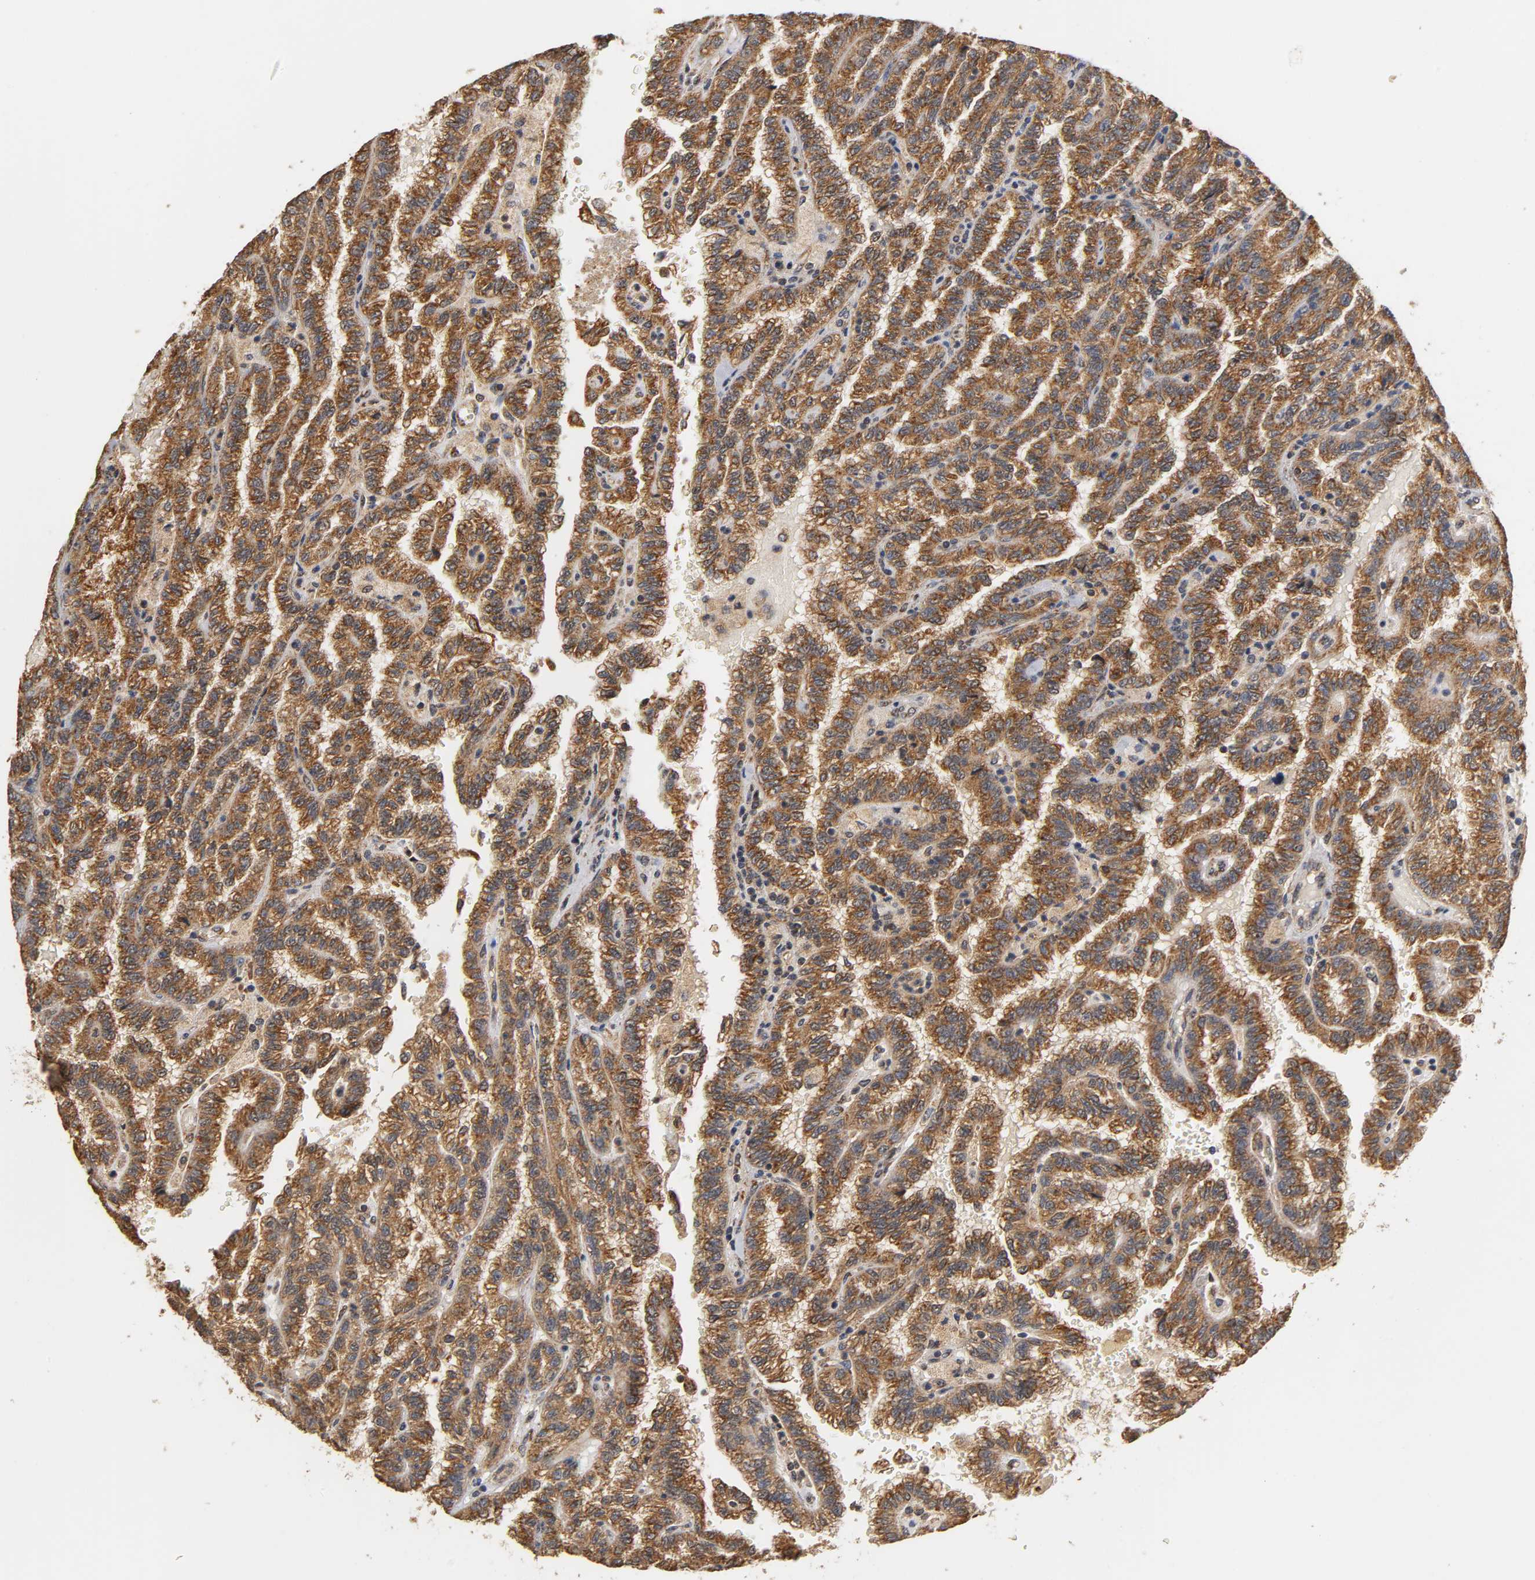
{"staining": {"intensity": "strong", "quantity": ">75%", "location": "cytoplasmic/membranous"}, "tissue": "renal cancer", "cell_type": "Tumor cells", "image_type": "cancer", "snomed": [{"axis": "morphology", "description": "Inflammation, NOS"}, {"axis": "morphology", "description": "Adenocarcinoma, NOS"}, {"axis": "topography", "description": "Kidney"}], "caption": "Immunohistochemical staining of human renal adenocarcinoma reveals strong cytoplasmic/membranous protein expression in approximately >75% of tumor cells.", "gene": "PKN1", "patient": {"sex": "male", "age": 68}}